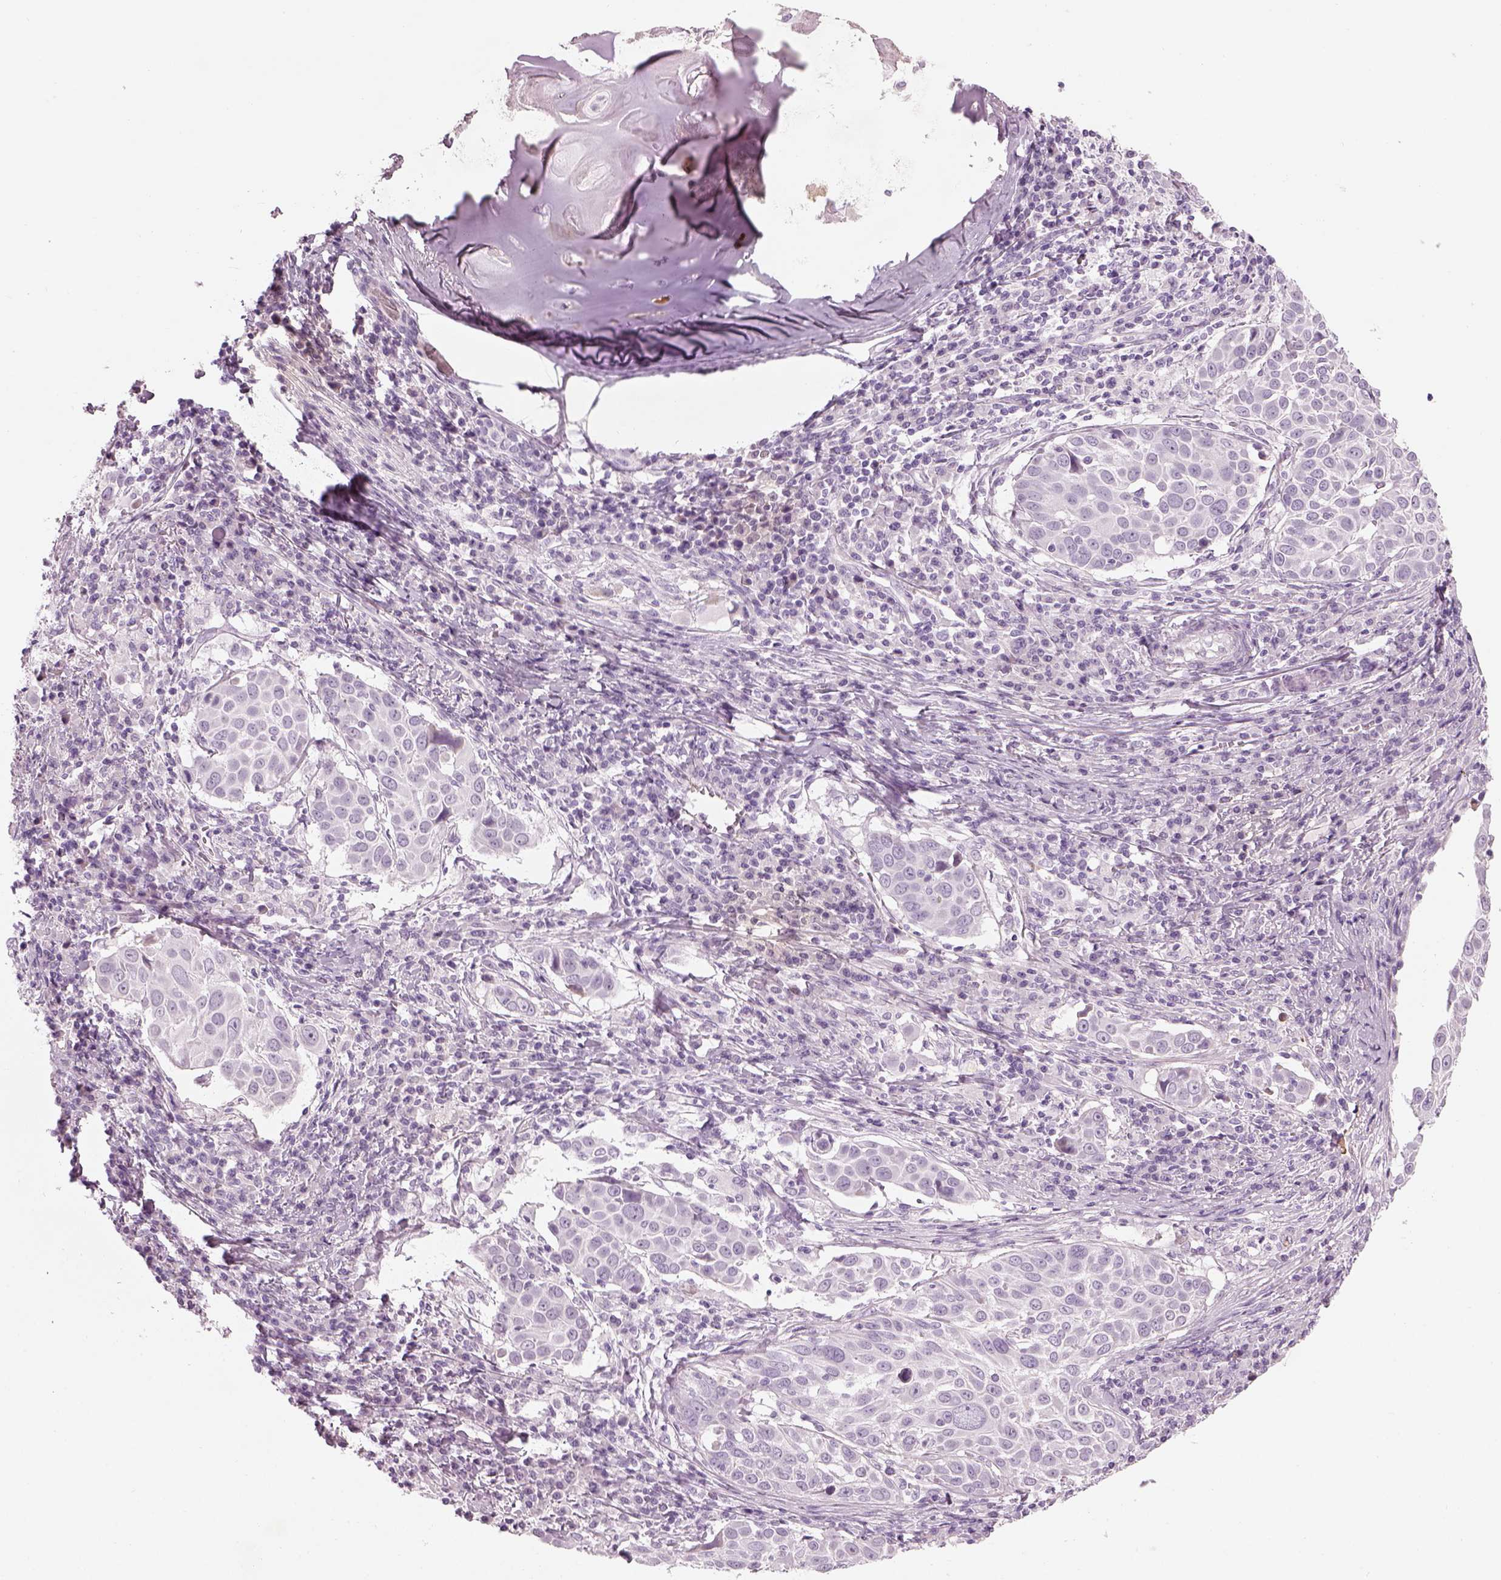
{"staining": {"intensity": "negative", "quantity": "none", "location": "none"}, "tissue": "lung cancer", "cell_type": "Tumor cells", "image_type": "cancer", "snomed": [{"axis": "morphology", "description": "Squamous cell carcinoma, NOS"}, {"axis": "topography", "description": "Lung"}], "caption": "Immunohistochemistry image of neoplastic tissue: human lung cancer (squamous cell carcinoma) stained with DAB shows no significant protein positivity in tumor cells.", "gene": "PABPC1L2B", "patient": {"sex": "male", "age": 57}}